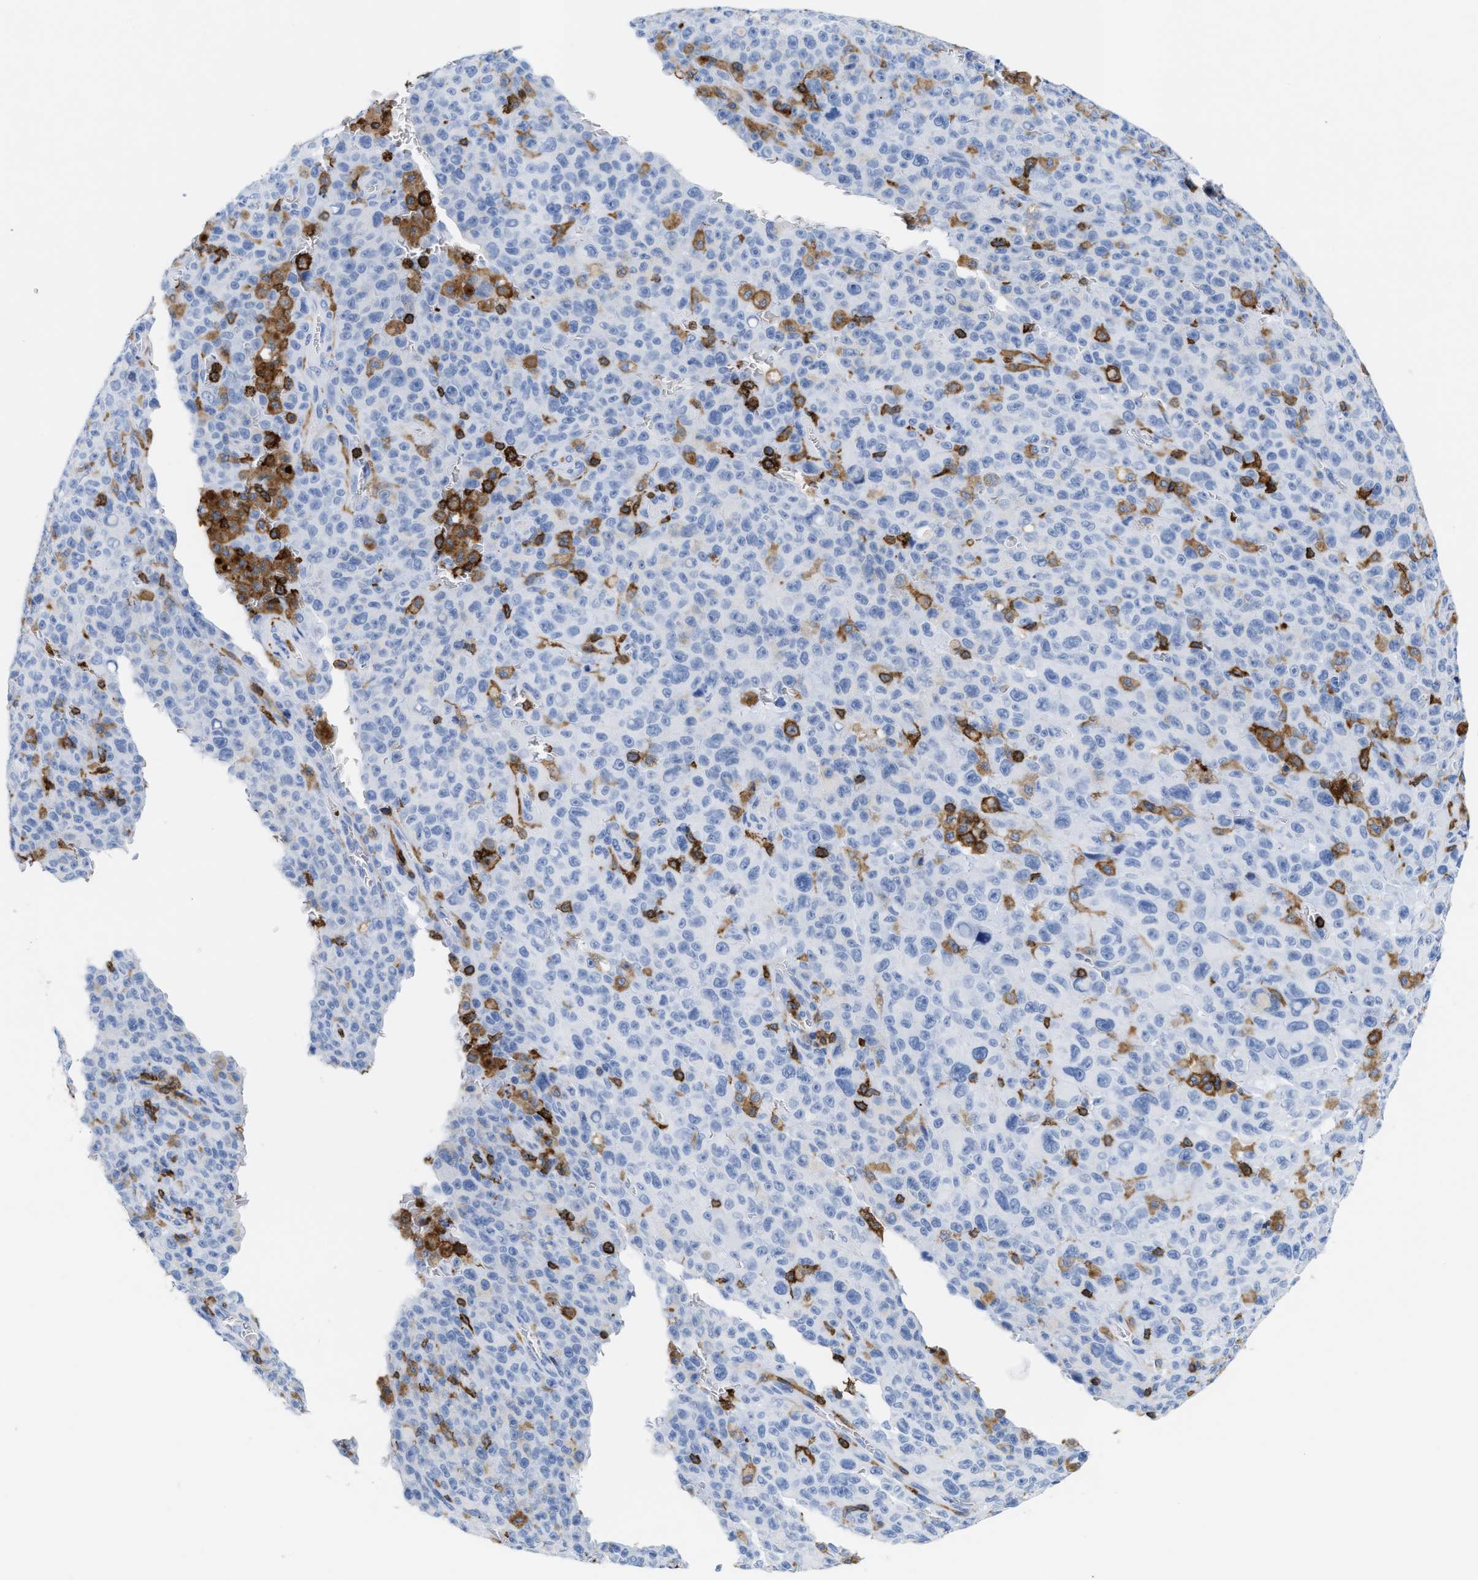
{"staining": {"intensity": "negative", "quantity": "none", "location": "none"}, "tissue": "melanoma", "cell_type": "Tumor cells", "image_type": "cancer", "snomed": [{"axis": "morphology", "description": "Malignant melanoma, NOS"}, {"axis": "topography", "description": "Skin"}], "caption": "Malignant melanoma was stained to show a protein in brown. There is no significant expression in tumor cells.", "gene": "LCP1", "patient": {"sex": "female", "age": 82}}